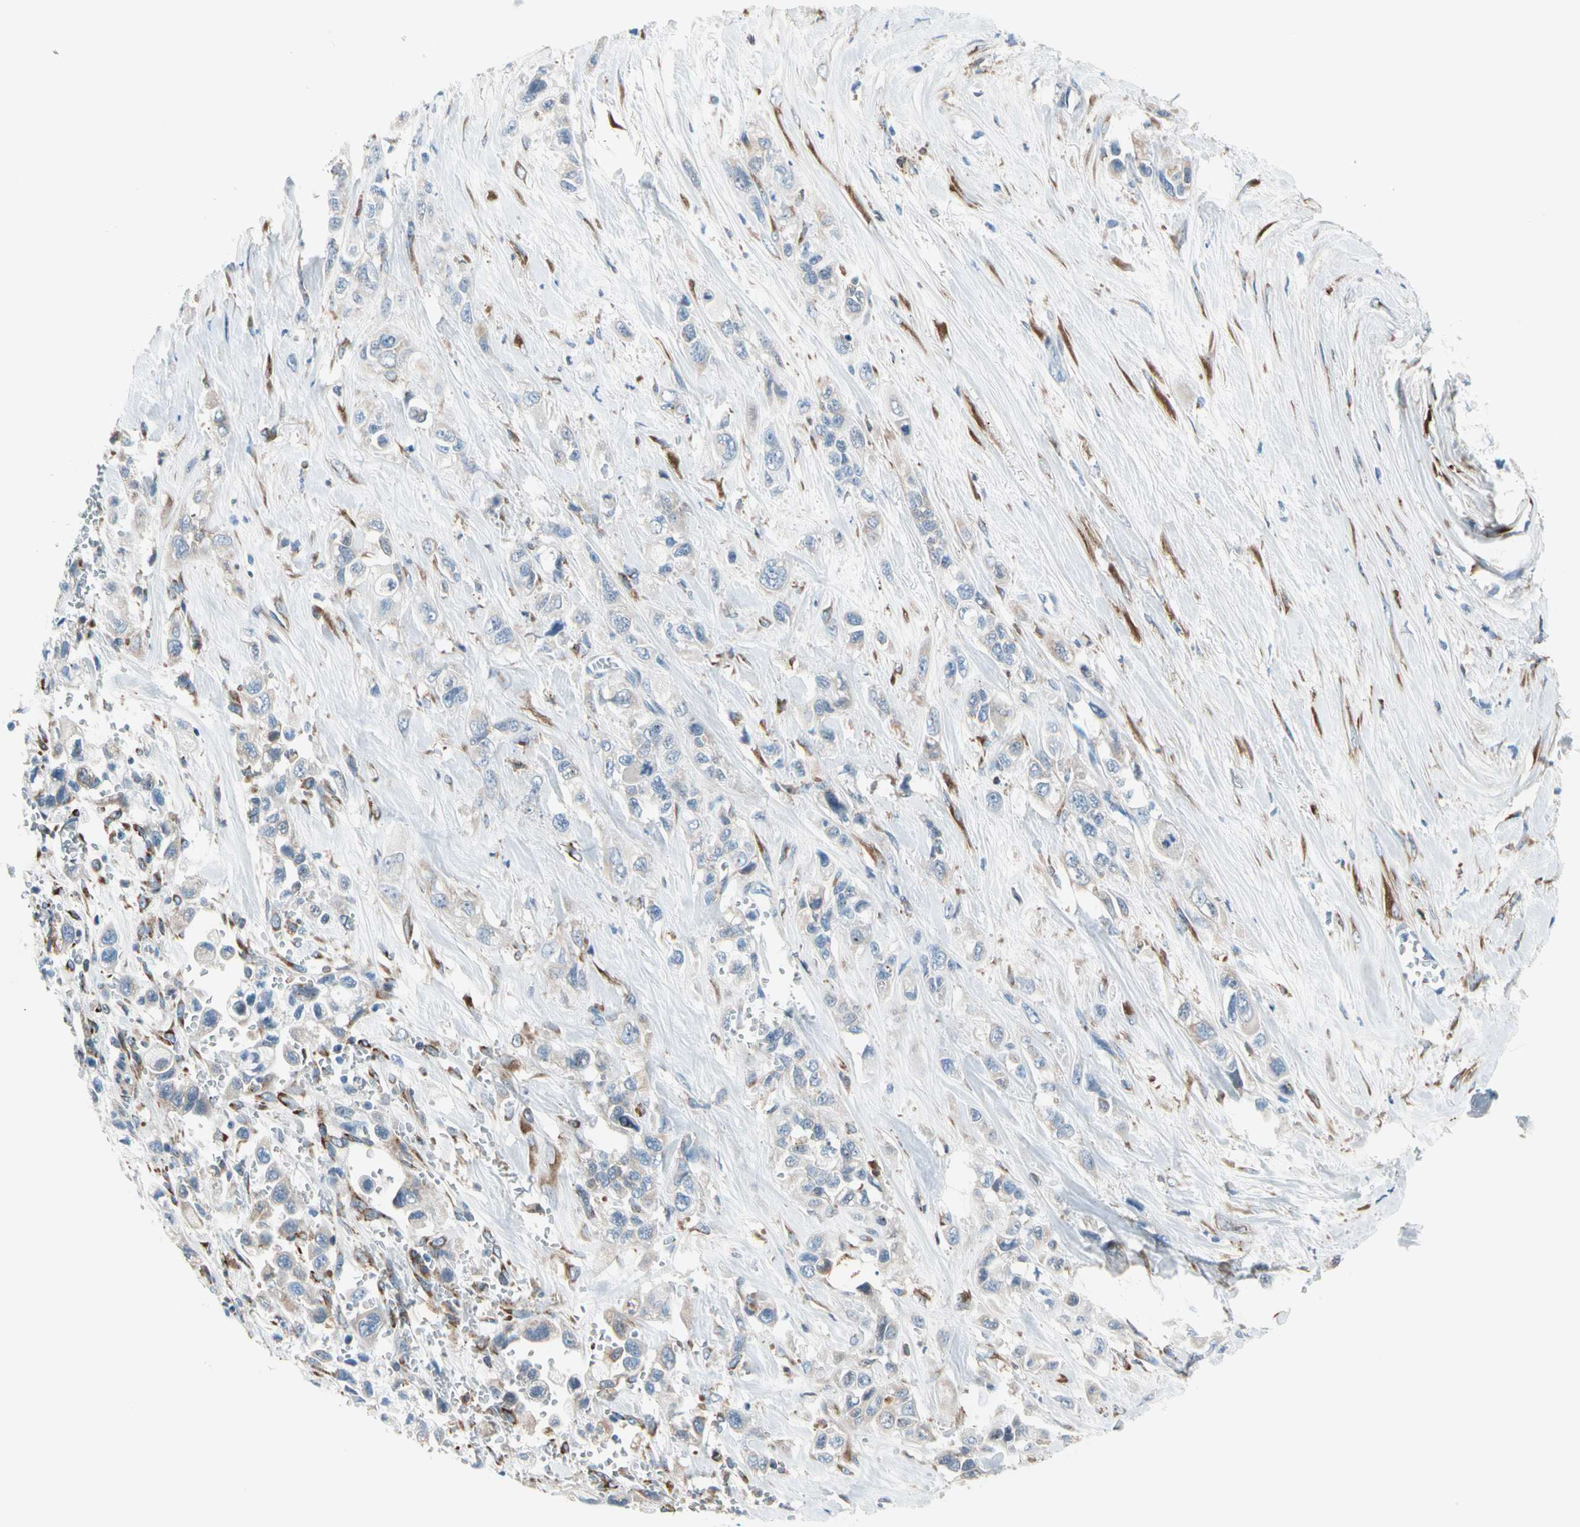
{"staining": {"intensity": "weak", "quantity": "<25%", "location": "cytoplasmic/membranous"}, "tissue": "pancreatic cancer", "cell_type": "Tumor cells", "image_type": "cancer", "snomed": [{"axis": "morphology", "description": "Adenocarcinoma, NOS"}, {"axis": "topography", "description": "Pancreas"}], "caption": "Immunohistochemistry image of neoplastic tissue: human pancreatic cancer (adenocarcinoma) stained with DAB shows no significant protein staining in tumor cells.", "gene": "LRPAP1", "patient": {"sex": "male", "age": 74}}